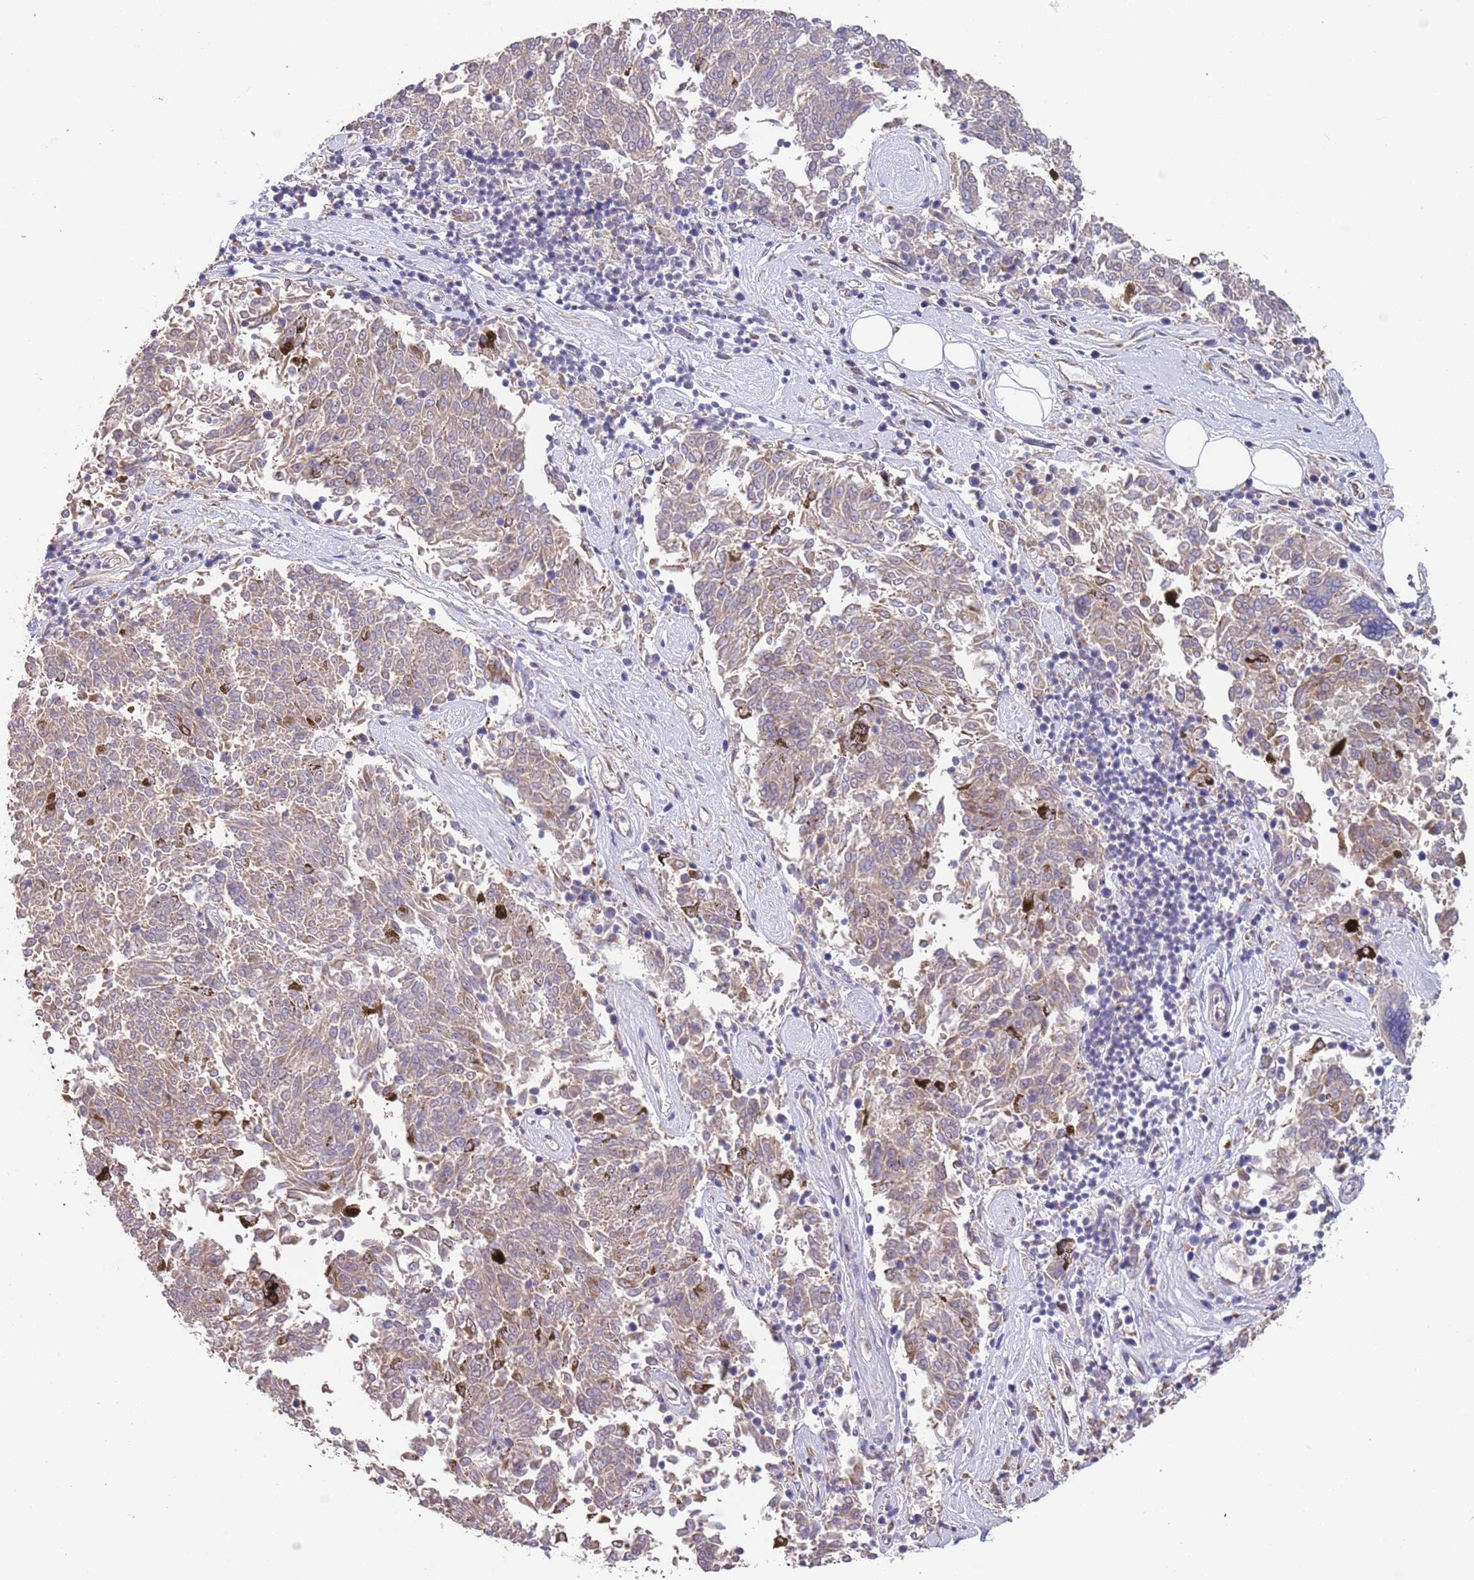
{"staining": {"intensity": "weak", "quantity": "<25%", "location": "cytoplasmic/membranous"}, "tissue": "melanoma", "cell_type": "Tumor cells", "image_type": "cancer", "snomed": [{"axis": "morphology", "description": "Malignant melanoma, NOS"}, {"axis": "topography", "description": "Skin"}], "caption": "IHC of human malignant melanoma shows no positivity in tumor cells.", "gene": "TMEM64", "patient": {"sex": "female", "age": 72}}